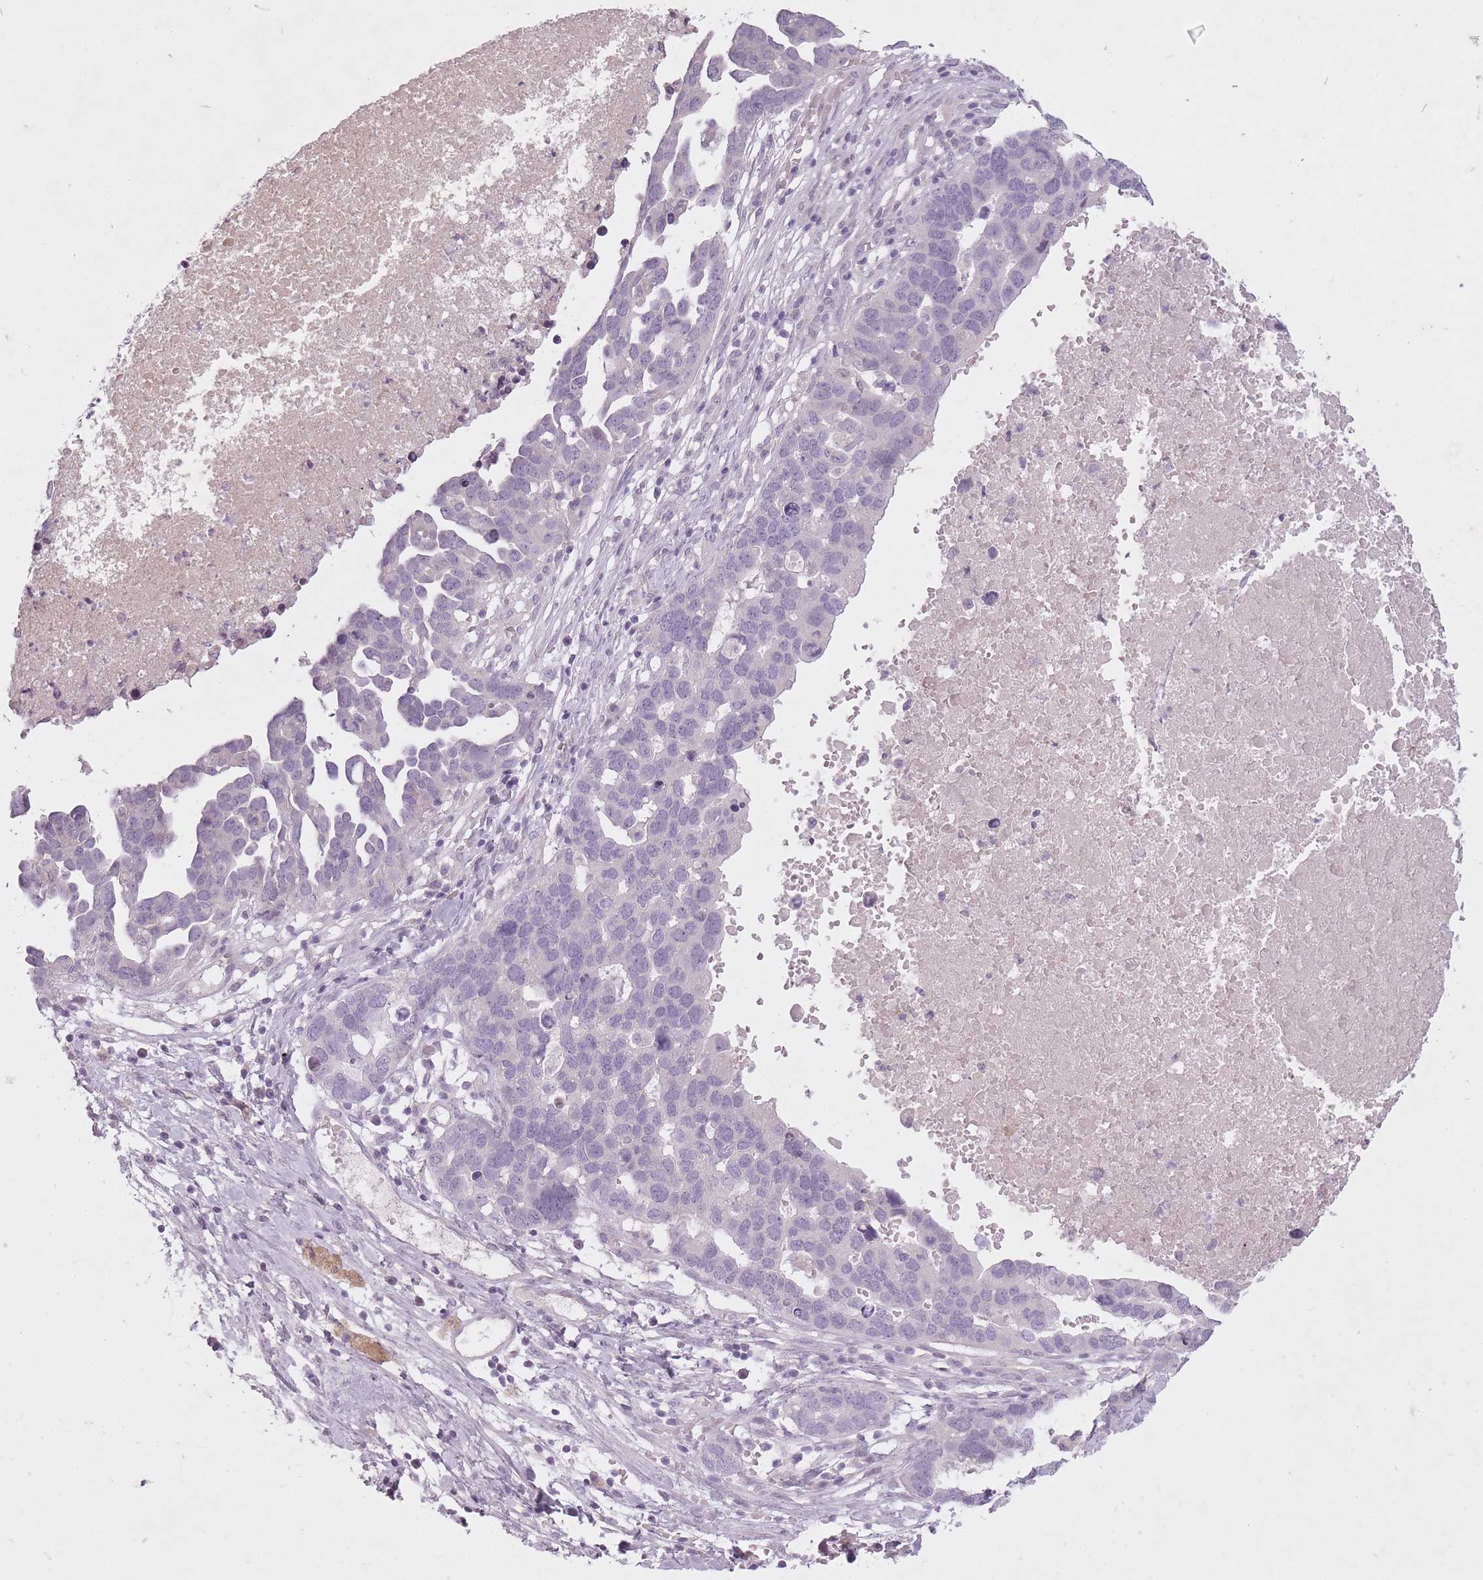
{"staining": {"intensity": "negative", "quantity": "none", "location": "none"}, "tissue": "ovarian cancer", "cell_type": "Tumor cells", "image_type": "cancer", "snomed": [{"axis": "morphology", "description": "Cystadenocarcinoma, serous, NOS"}, {"axis": "topography", "description": "Ovary"}], "caption": "Tumor cells are negative for brown protein staining in serous cystadenocarcinoma (ovarian).", "gene": "FAM43B", "patient": {"sex": "female", "age": 54}}